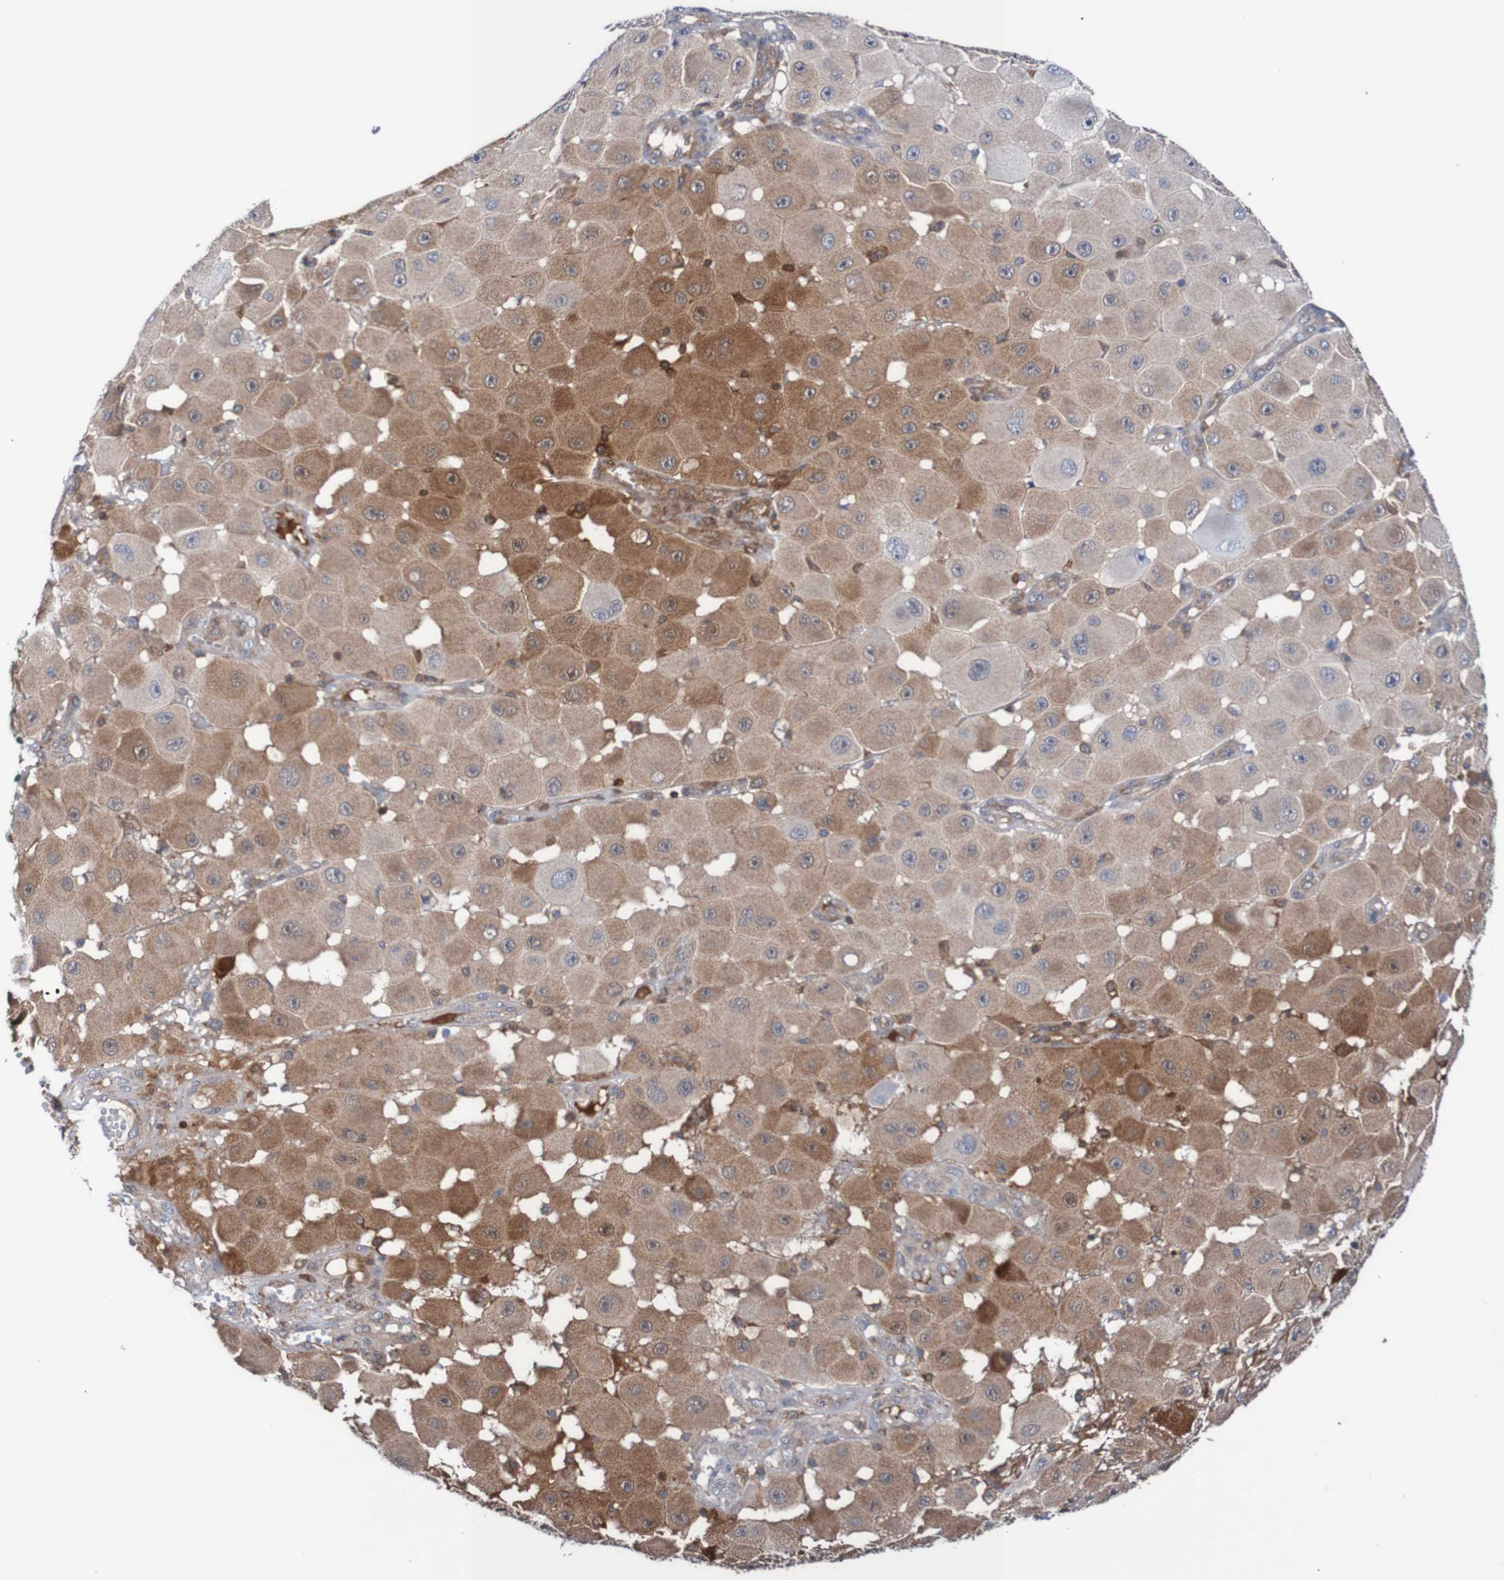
{"staining": {"intensity": "moderate", "quantity": ">75%", "location": "cytoplasmic/membranous"}, "tissue": "melanoma", "cell_type": "Tumor cells", "image_type": "cancer", "snomed": [{"axis": "morphology", "description": "Malignant melanoma, NOS"}, {"axis": "topography", "description": "Skin"}], "caption": "Immunohistochemical staining of malignant melanoma exhibits medium levels of moderate cytoplasmic/membranous staining in about >75% of tumor cells. (IHC, brightfield microscopy, high magnification).", "gene": "RIGI", "patient": {"sex": "female", "age": 81}}